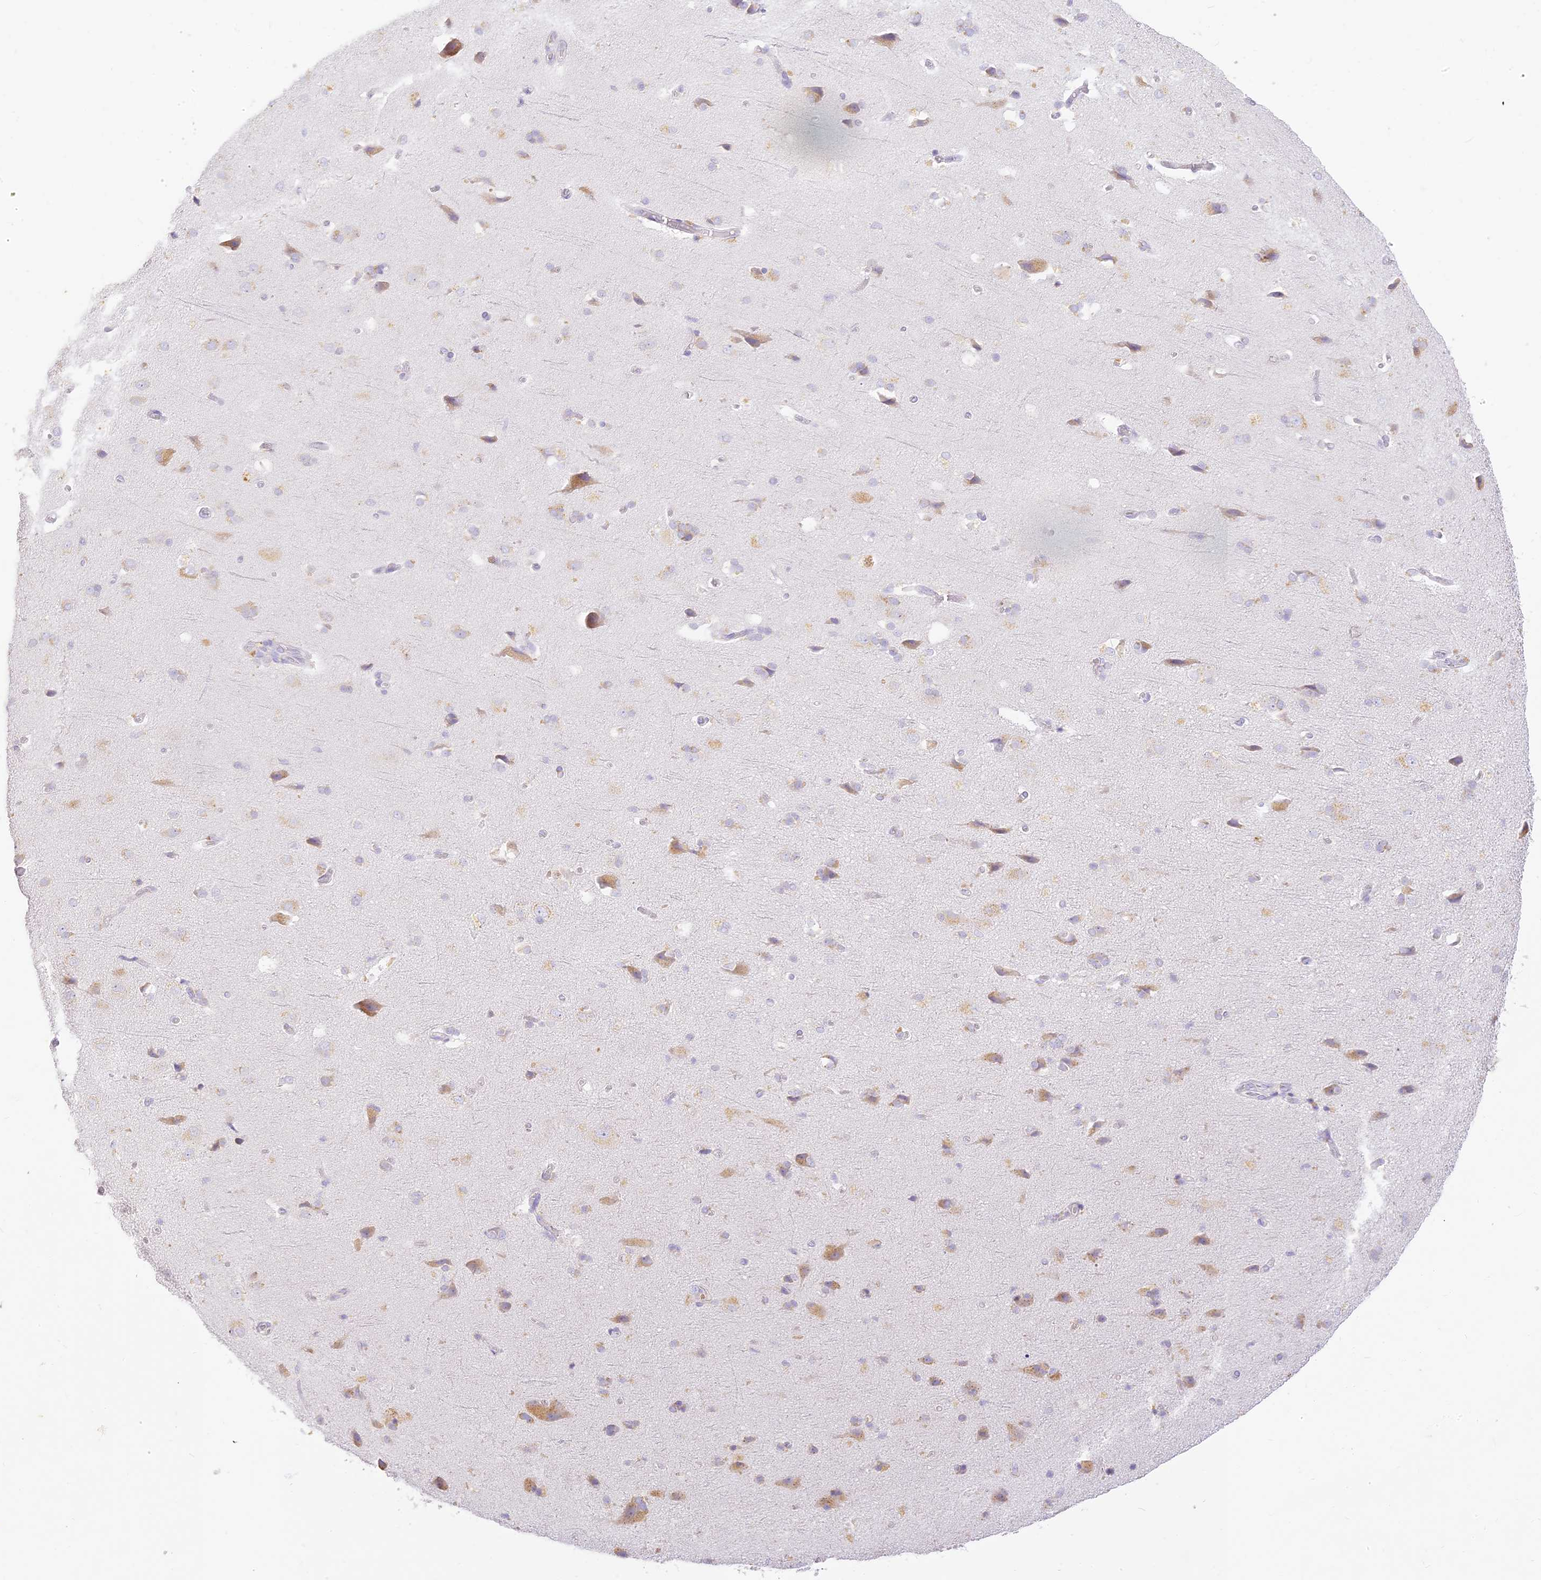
{"staining": {"intensity": "negative", "quantity": "none", "location": "none"}, "tissue": "cerebral cortex", "cell_type": "Endothelial cells", "image_type": "normal", "snomed": [{"axis": "morphology", "description": "Normal tissue, NOS"}, {"axis": "topography", "description": "Cerebral cortex"}], "caption": "Micrograph shows no protein positivity in endothelial cells of normal cerebral cortex. (Brightfield microscopy of DAB immunohistochemistry (IHC) at high magnification).", "gene": "SEC13", "patient": {"sex": "male", "age": 62}}